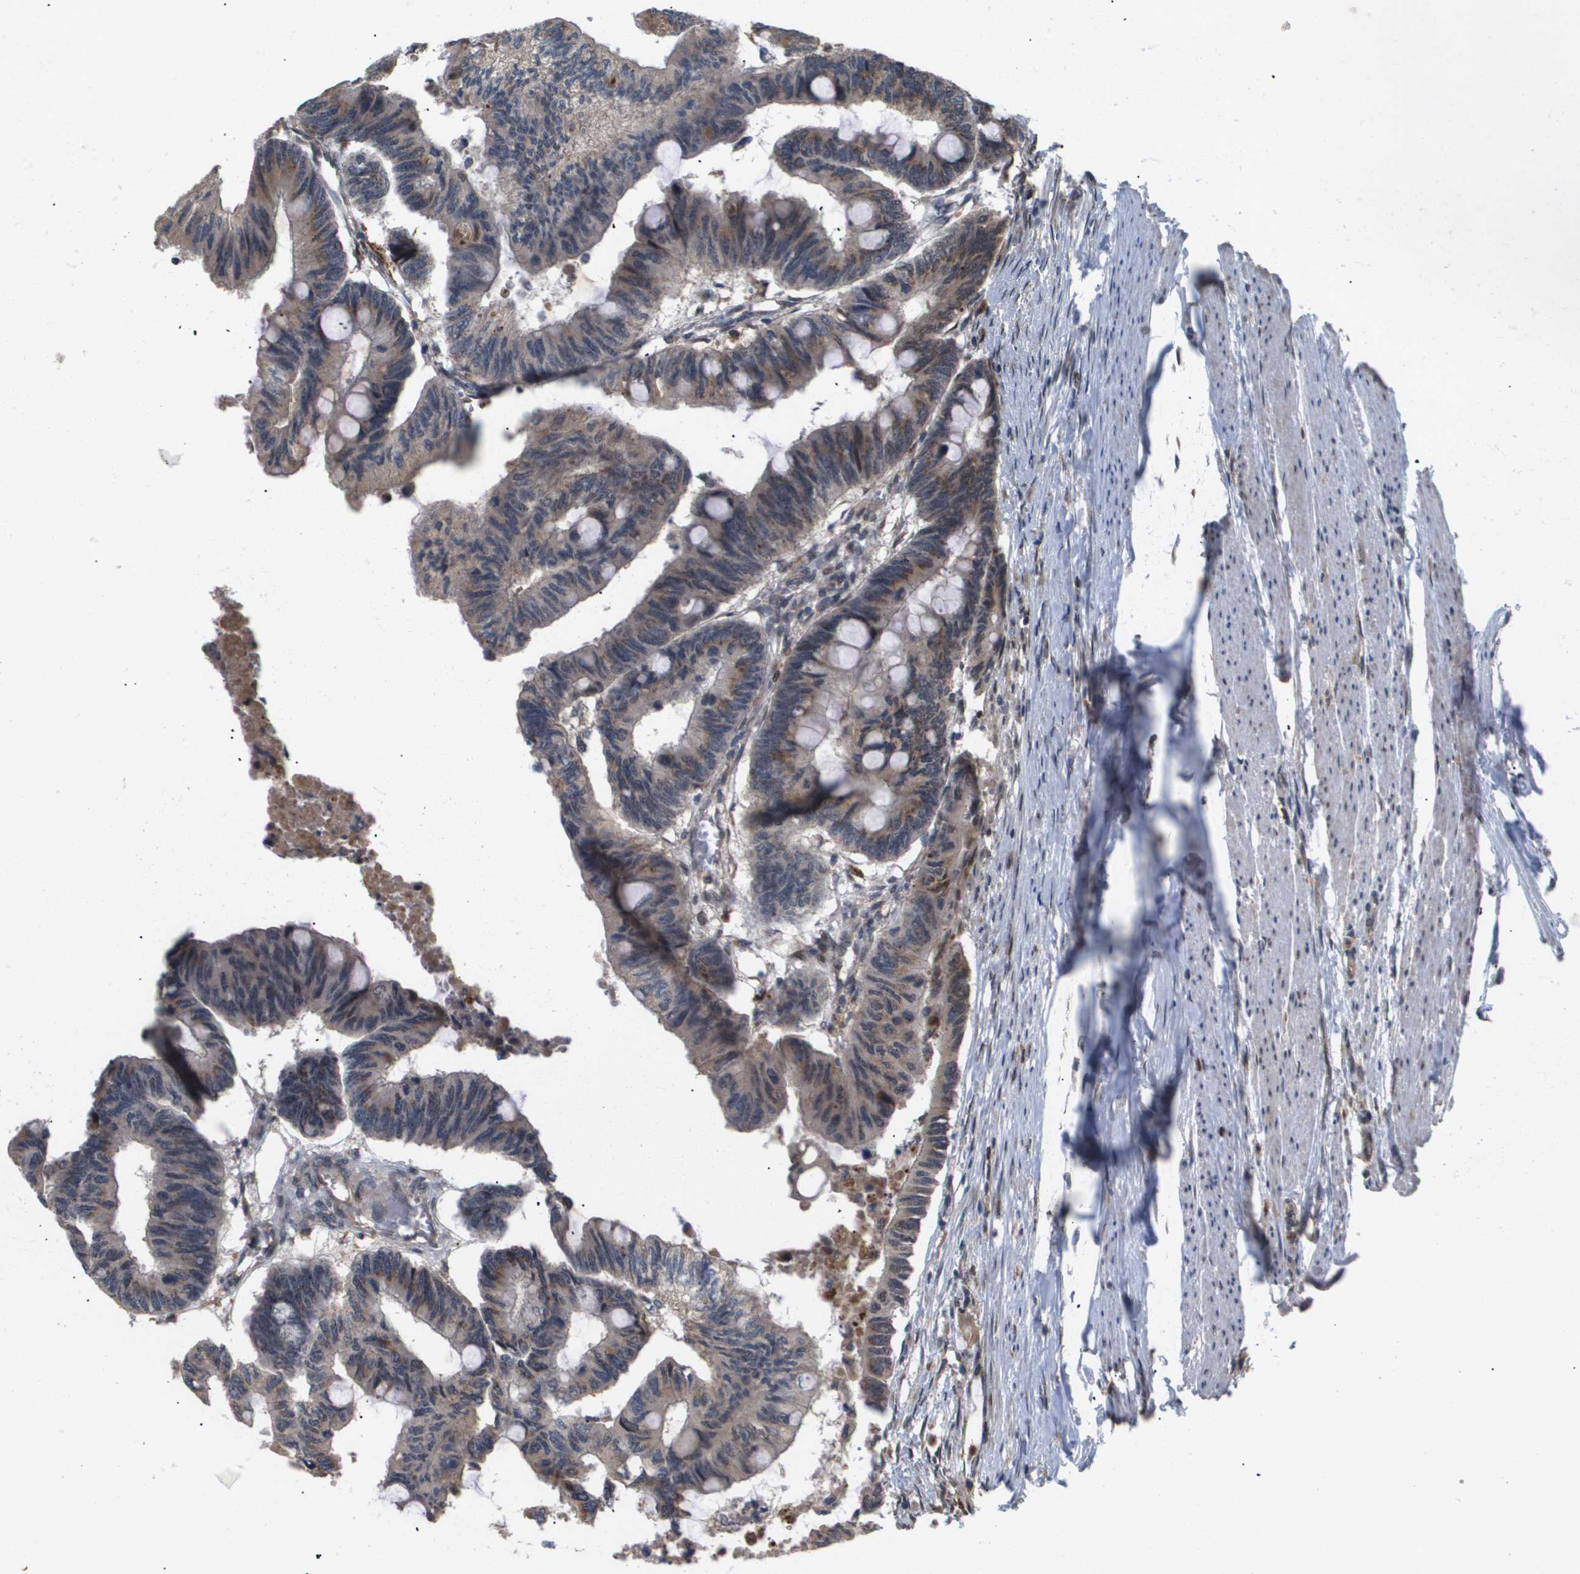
{"staining": {"intensity": "negative", "quantity": "none", "location": "none"}, "tissue": "colorectal cancer", "cell_type": "Tumor cells", "image_type": "cancer", "snomed": [{"axis": "morphology", "description": "Normal tissue, NOS"}, {"axis": "morphology", "description": "Adenocarcinoma, NOS"}, {"axis": "topography", "description": "Rectum"}, {"axis": "topography", "description": "Peripheral nerve tissue"}], "caption": "DAB (3,3'-diaminobenzidine) immunohistochemical staining of human adenocarcinoma (colorectal) displays no significant expression in tumor cells.", "gene": "PDGFB", "patient": {"sex": "male", "age": 92}}